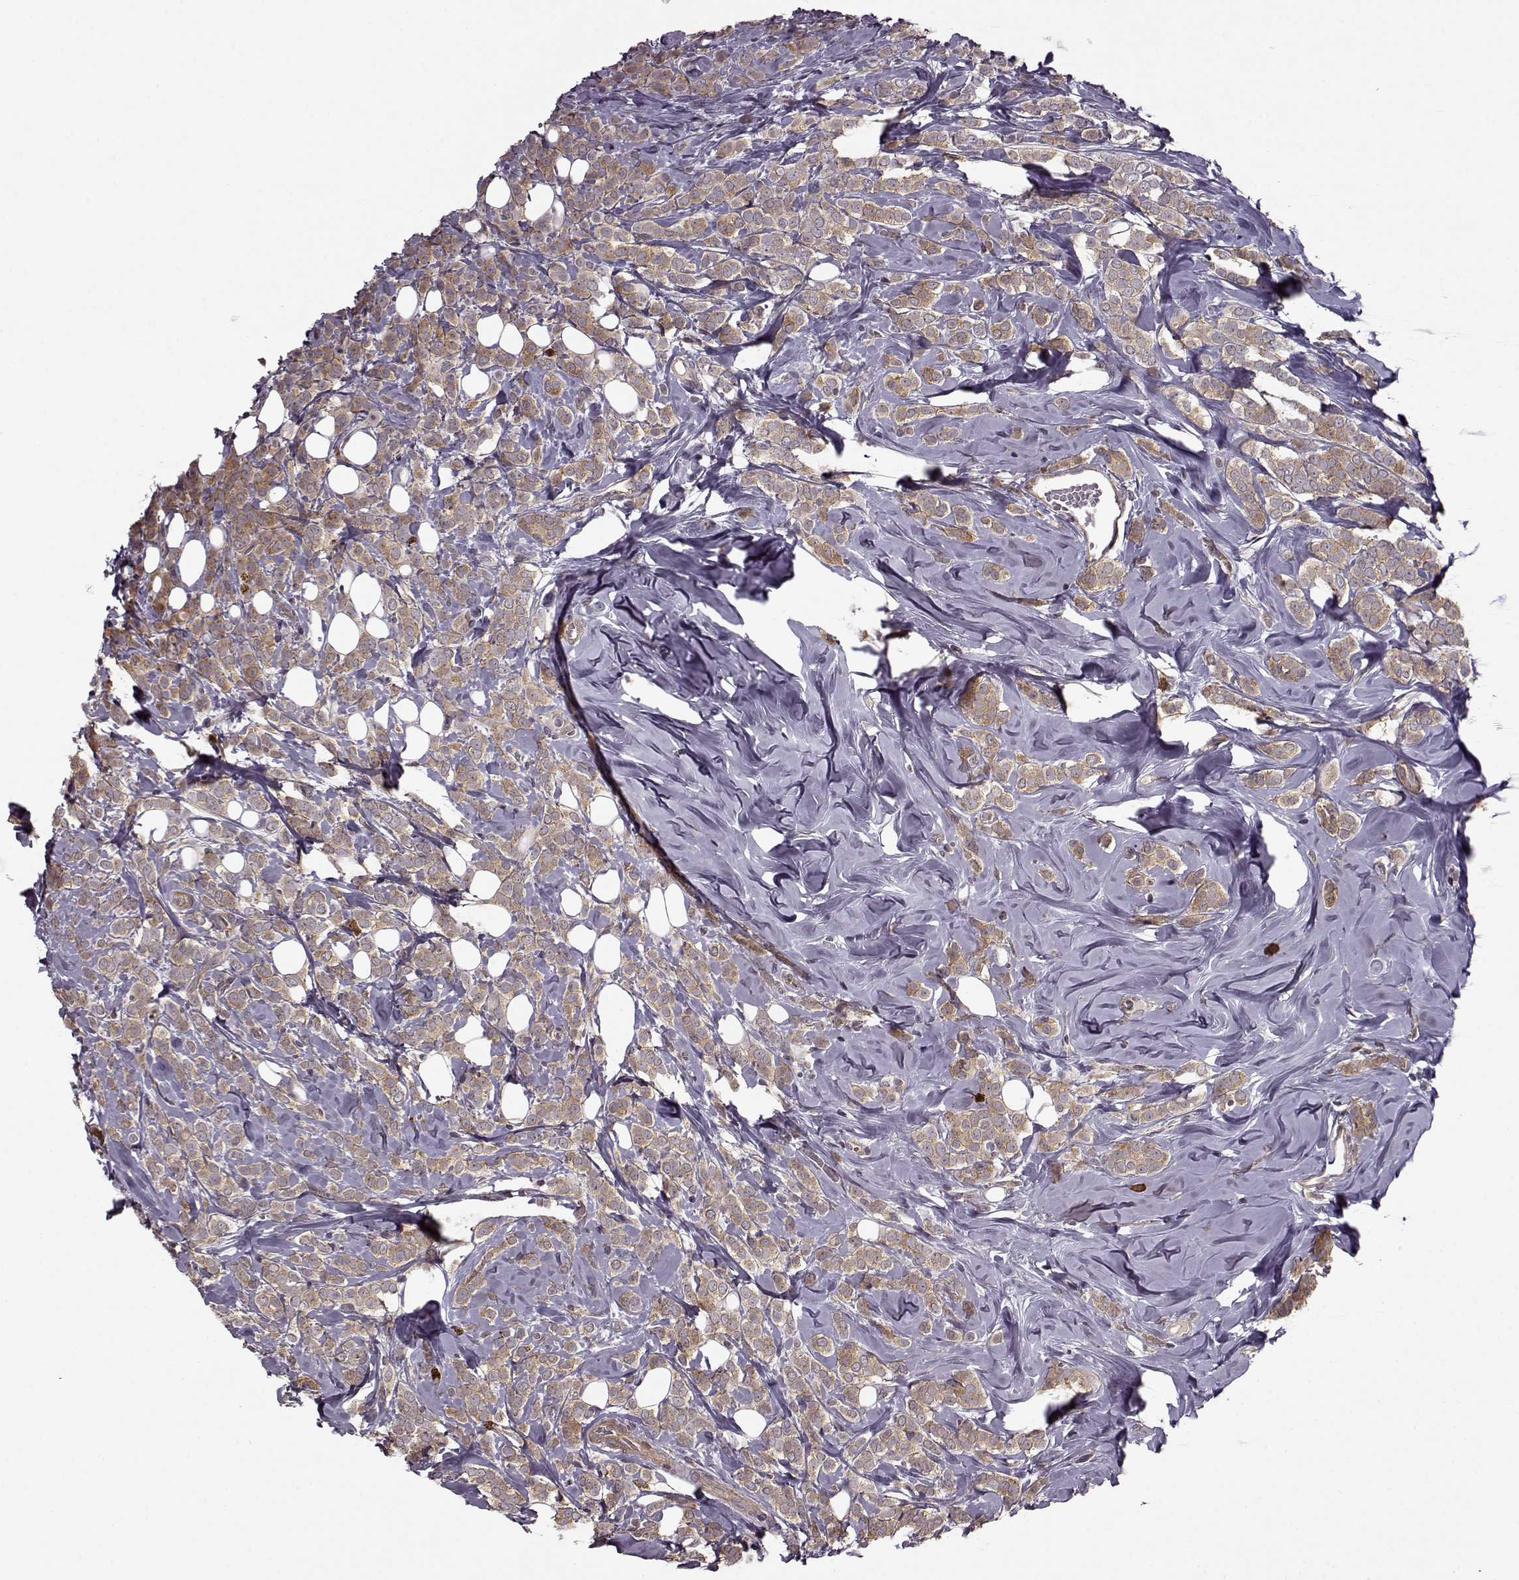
{"staining": {"intensity": "weak", "quantity": ">75%", "location": "cytoplasmic/membranous"}, "tissue": "breast cancer", "cell_type": "Tumor cells", "image_type": "cancer", "snomed": [{"axis": "morphology", "description": "Lobular carcinoma"}, {"axis": "topography", "description": "Breast"}], "caption": "Tumor cells exhibit low levels of weak cytoplasmic/membranous positivity in about >75% of cells in human breast lobular carcinoma.", "gene": "SLAIN2", "patient": {"sex": "female", "age": 49}}